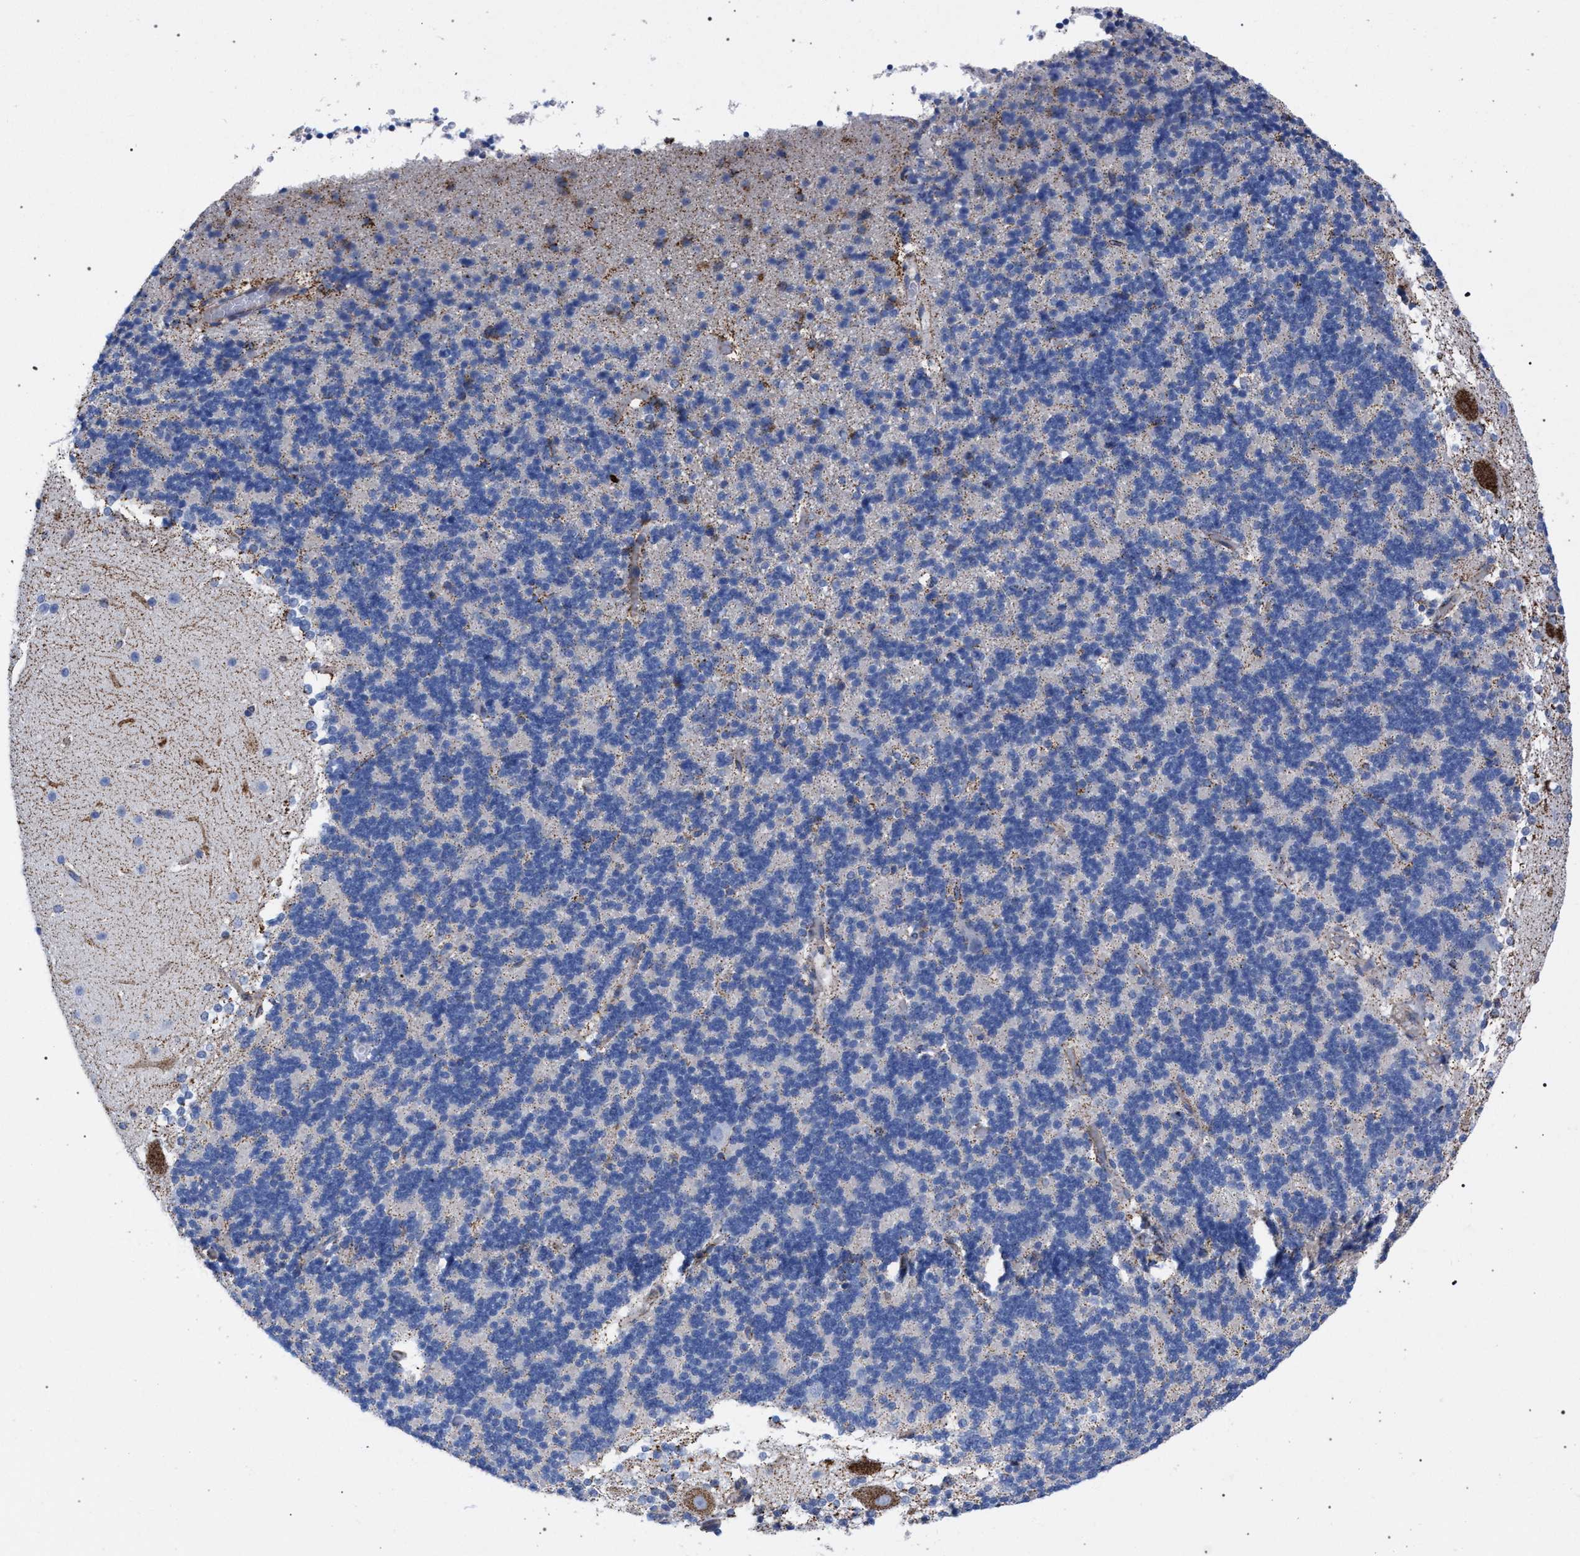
{"staining": {"intensity": "negative", "quantity": "none", "location": "none"}, "tissue": "cerebellum", "cell_type": "Cells in granular layer", "image_type": "normal", "snomed": [{"axis": "morphology", "description": "Normal tissue, NOS"}, {"axis": "topography", "description": "Cerebellum"}], "caption": "IHC image of unremarkable human cerebellum stained for a protein (brown), which exhibits no staining in cells in granular layer. (DAB immunohistochemistry, high magnification).", "gene": "ACADS", "patient": {"sex": "female", "age": 19}}